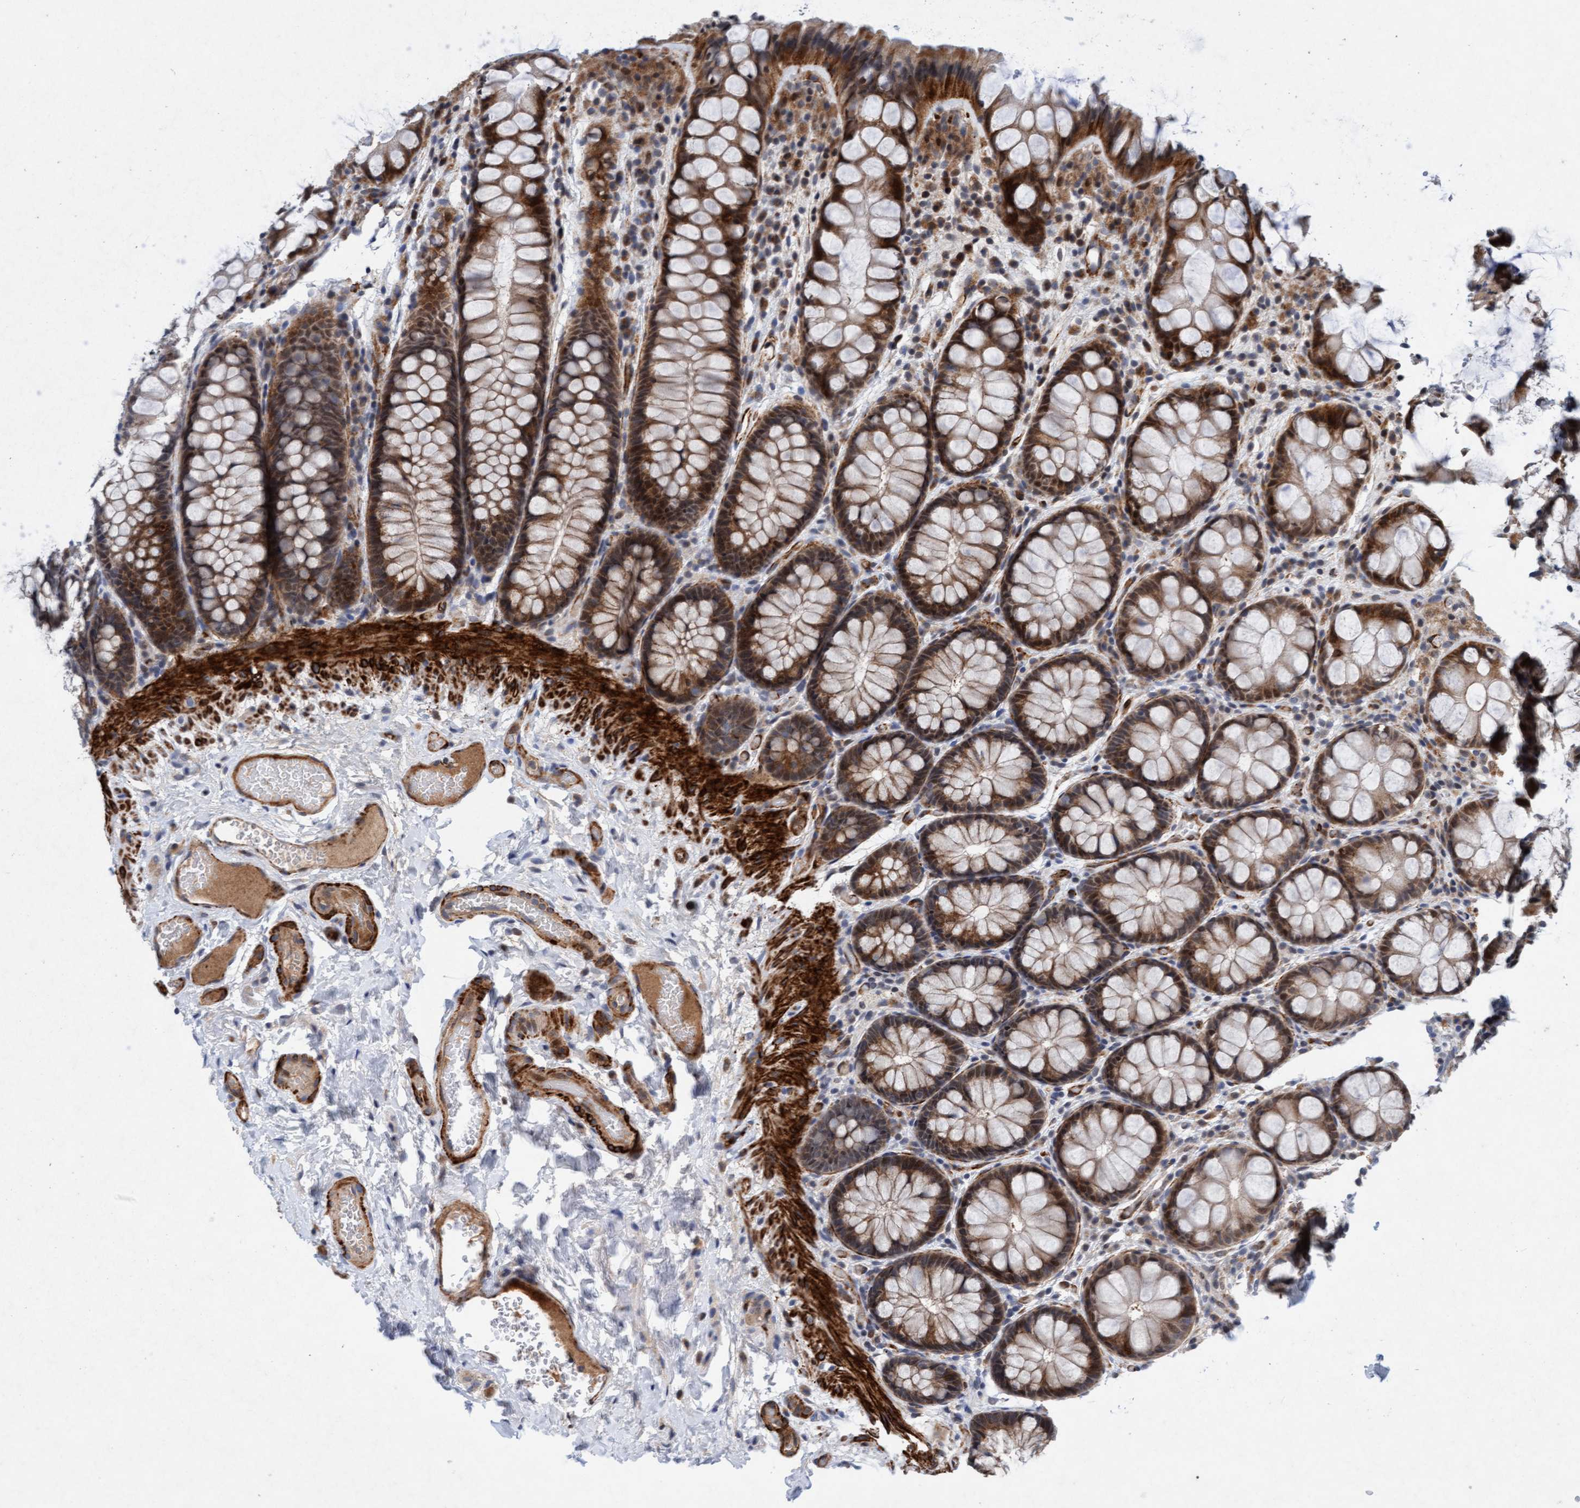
{"staining": {"intensity": "strong", "quantity": ">75%", "location": "cytoplasmic/membranous"}, "tissue": "colon", "cell_type": "Endothelial cells", "image_type": "normal", "snomed": [{"axis": "morphology", "description": "Normal tissue, NOS"}, {"axis": "topography", "description": "Colon"}], "caption": "This micrograph exhibits immunohistochemistry (IHC) staining of benign colon, with high strong cytoplasmic/membranous positivity in about >75% of endothelial cells.", "gene": "TMEM70", "patient": {"sex": "male", "age": 47}}